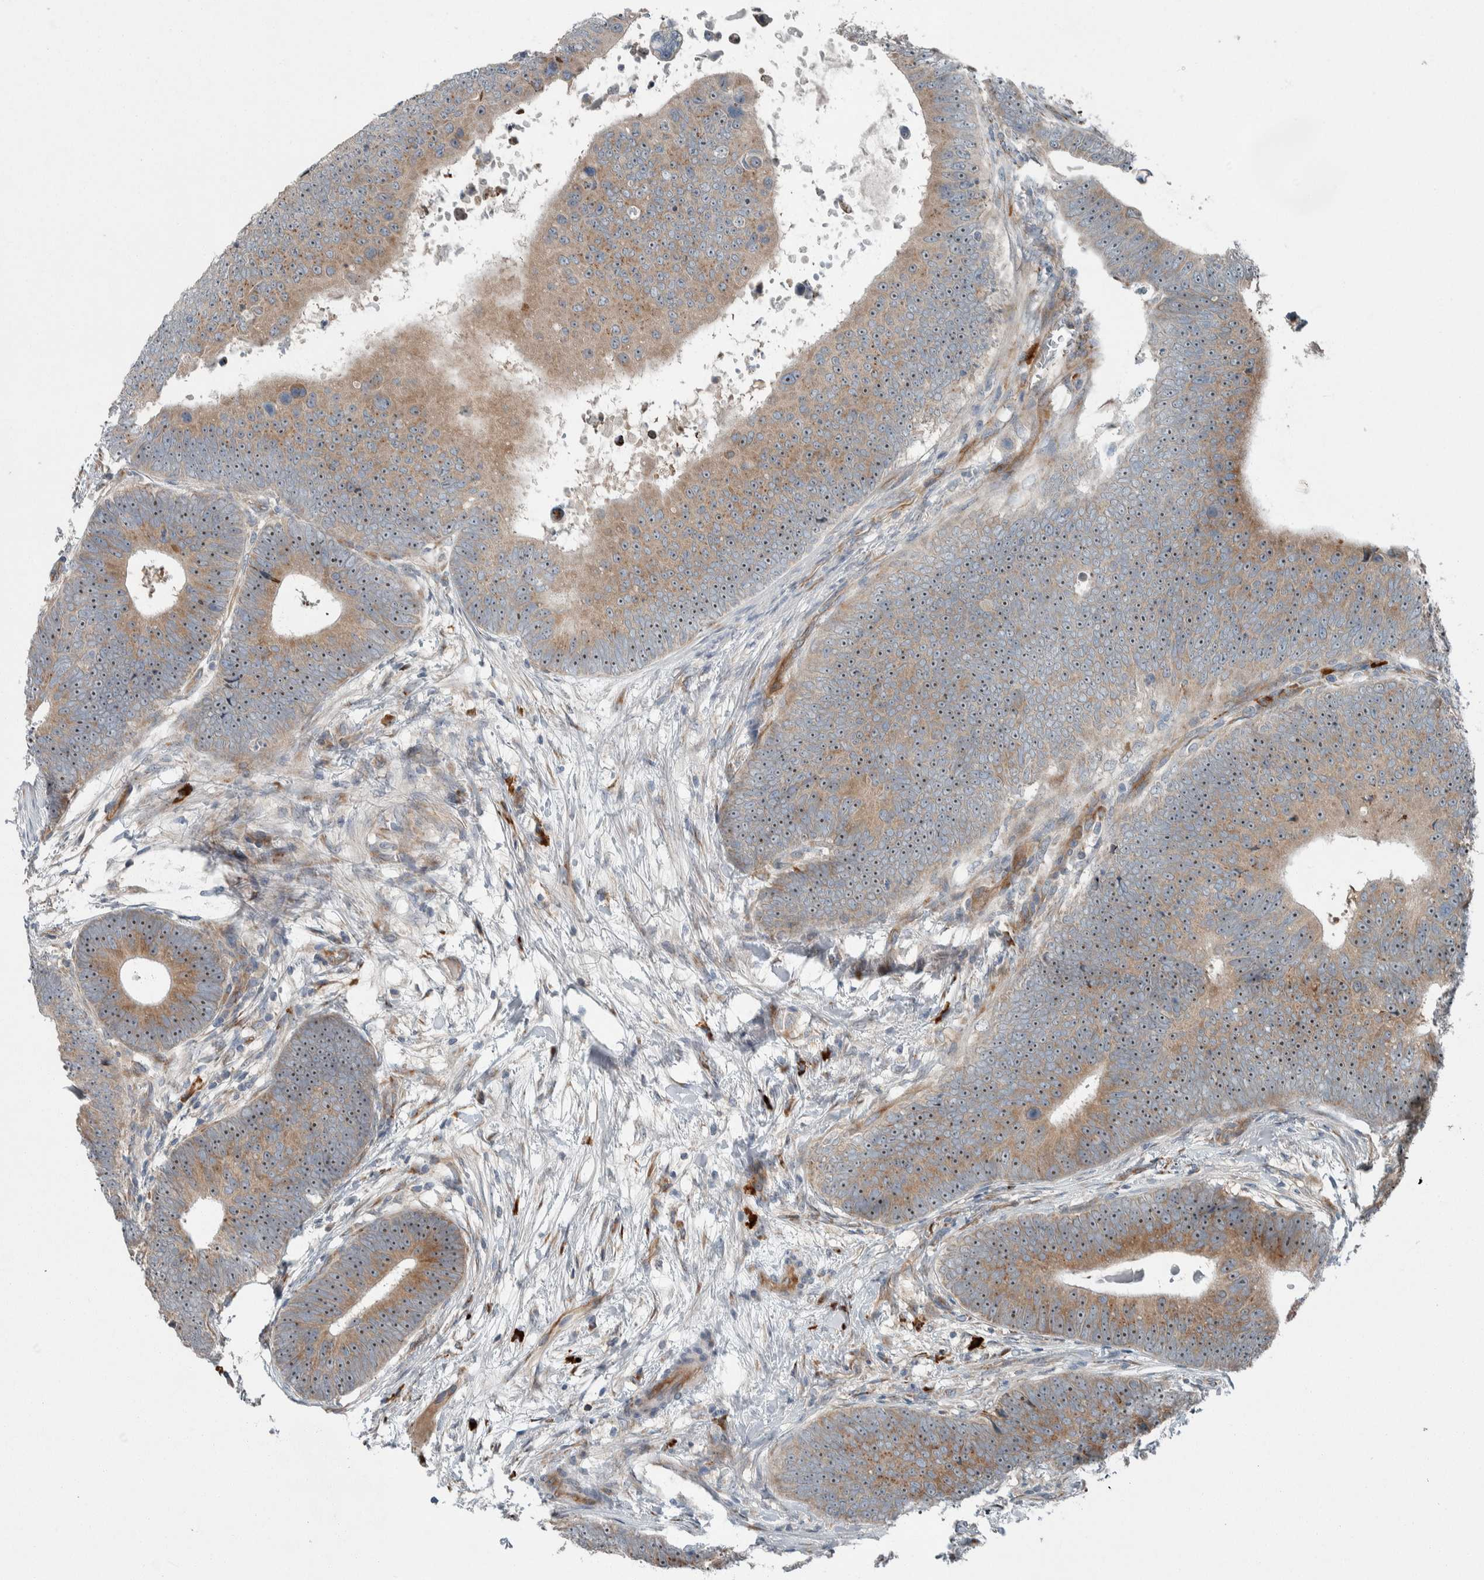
{"staining": {"intensity": "moderate", "quantity": "25%-75%", "location": "cytoplasmic/membranous"}, "tissue": "colorectal cancer", "cell_type": "Tumor cells", "image_type": "cancer", "snomed": [{"axis": "morphology", "description": "Adenocarcinoma, NOS"}, {"axis": "topography", "description": "Colon"}], "caption": "The photomicrograph exhibits immunohistochemical staining of colorectal cancer. There is moderate cytoplasmic/membranous staining is present in approximately 25%-75% of tumor cells.", "gene": "USP25", "patient": {"sex": "male", "age": 56}}